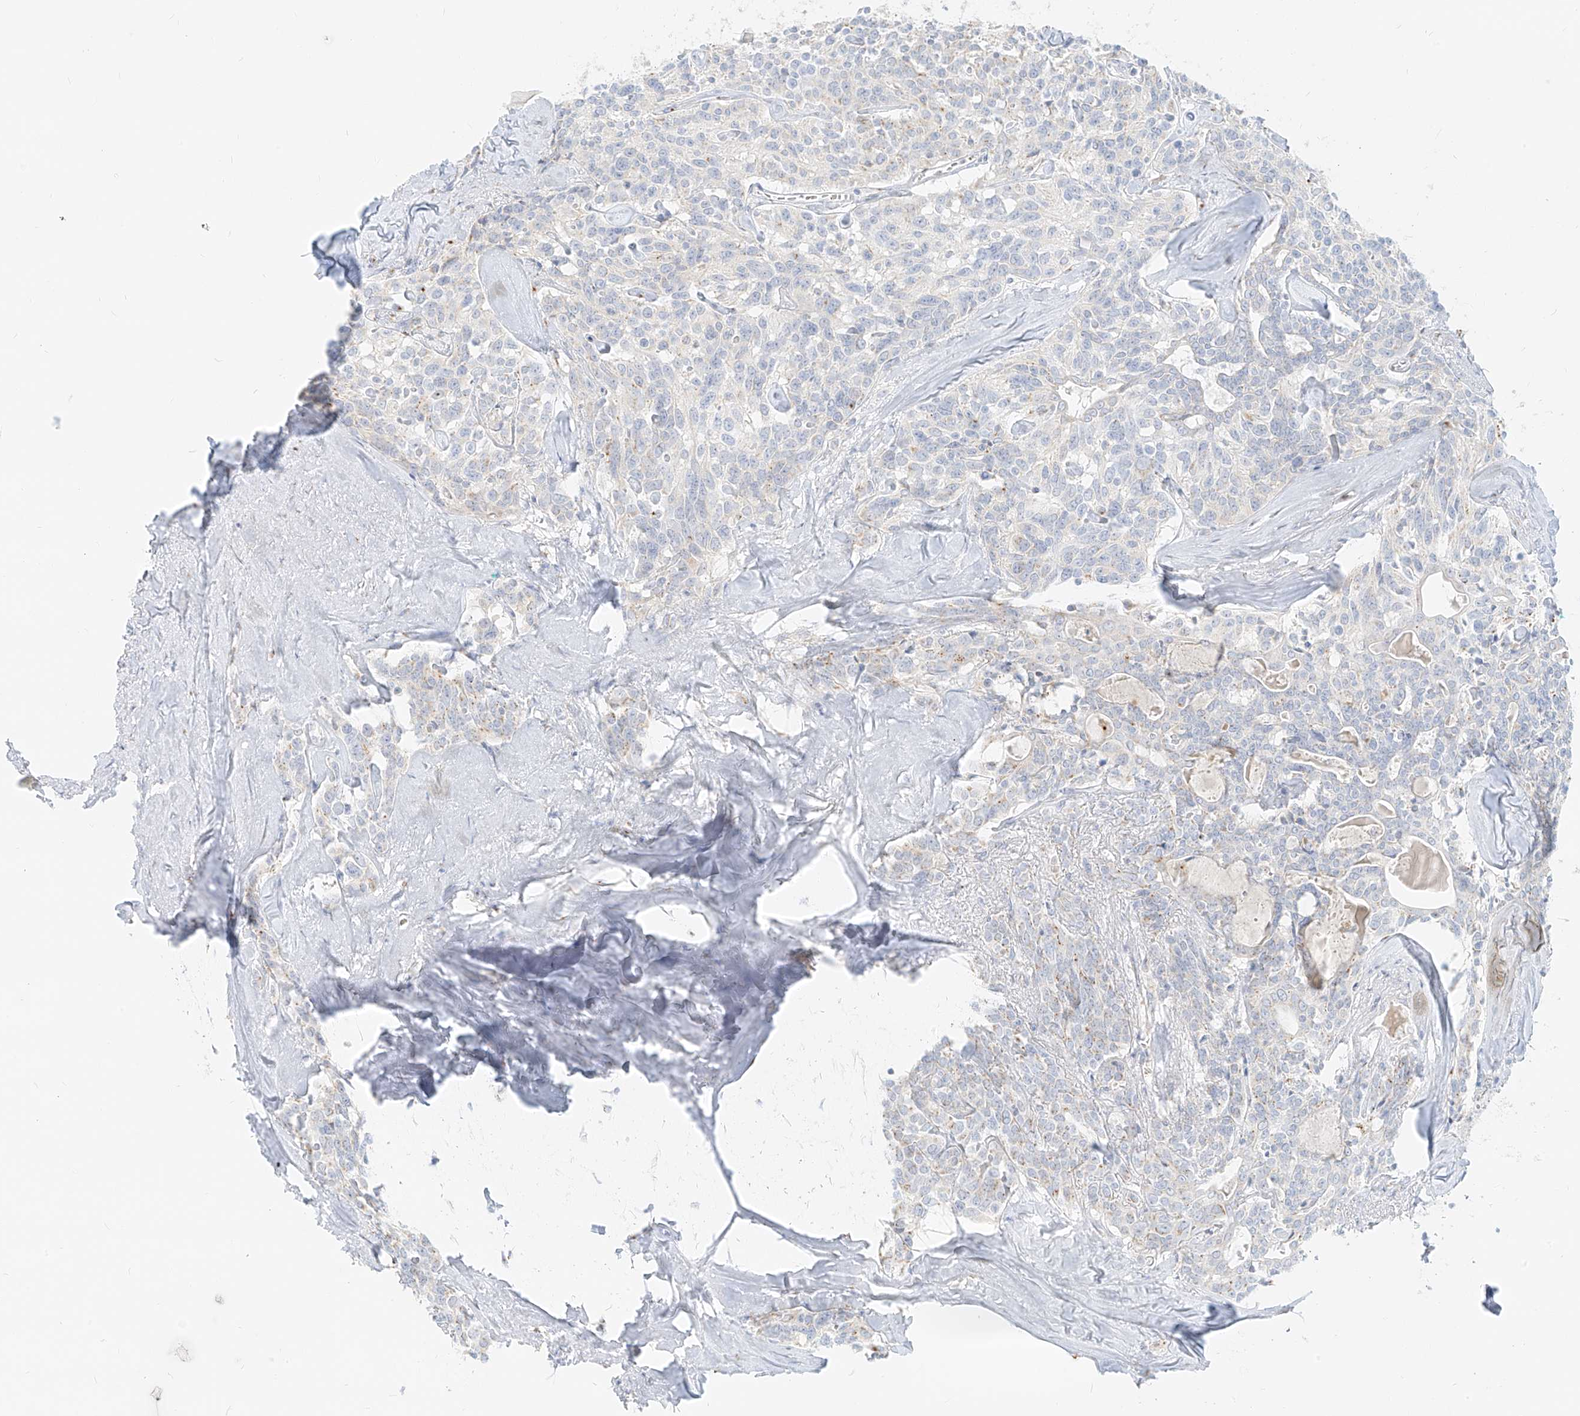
{"staining": {"intensity": "weak", "quantity": "<25%", "location": "cytoplasmic/membranous"}, "tissue": "carcinoid", "cell_type": "Tumor cells", "image_type": "cancer", "snomed": [{"axis": "morphology", "description": "Carcinoid, malignant, NOS"}, {"axis": "topography", "description": "Lung"}], "caption": "Immunohistochemistry (IHC) of human carcinoid demonstrates no staining in tumor cells.", "gene": "TMEM87B", "patient": {"sex": "female", "age": 46}}